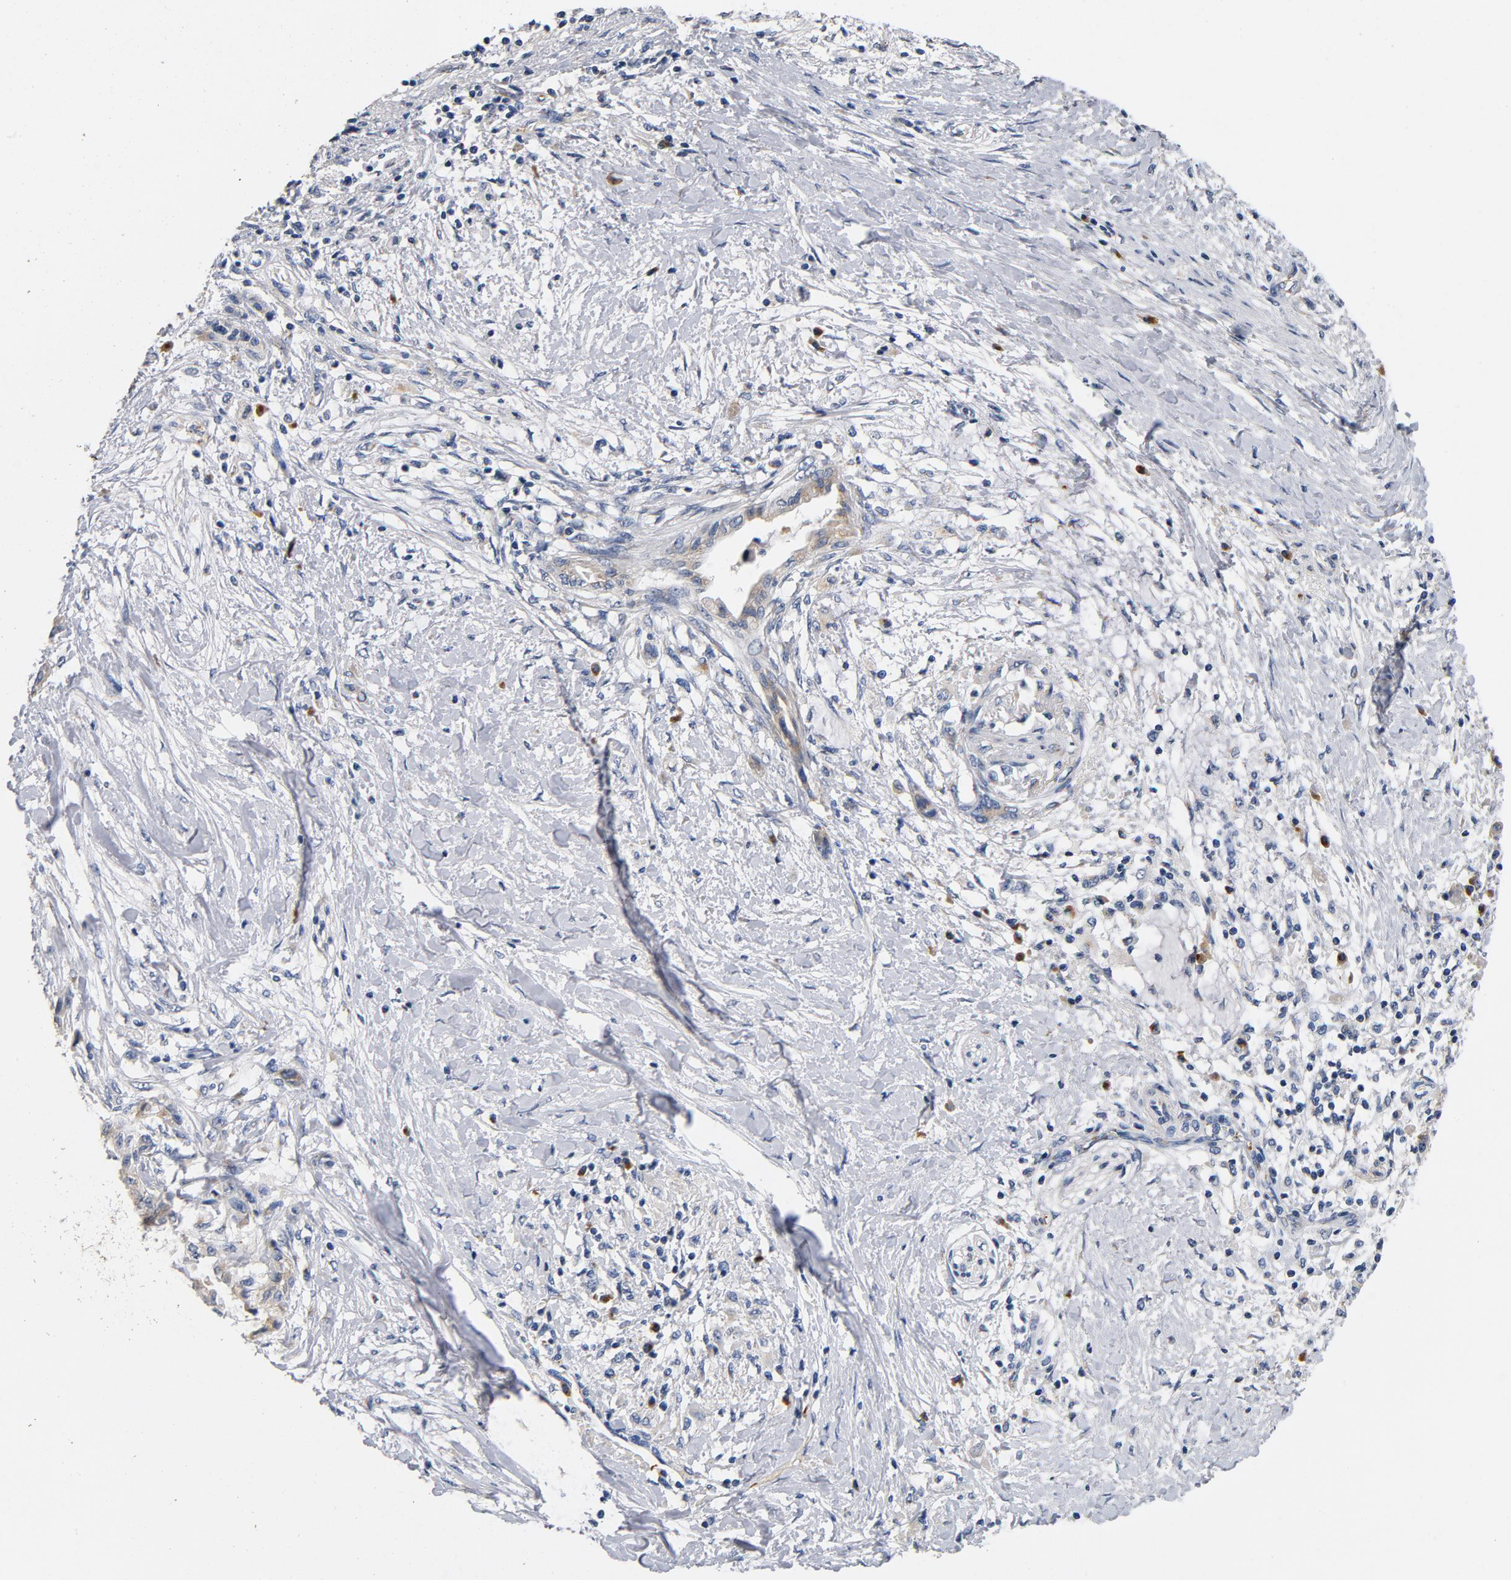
{"staining": {"intensity": "negative", "quantity": "none", "location": "none"}, "tissue": "pancreatic cancer", "cell_type": "Tumor cells", "image_type": "cancer", "snomed": [{"axis": "morphology", "description": "Adenocarcinoma, NOS"}, {"axis": "topography", "description": "Pancreas"}], "caption": "An IHC photomicrograph of adenocarcinoma (pancreatic) is shown. There is no staining in tumor cells of adenocarcinoma (pancreatic).", "gene": "LMAN2", "patient": {"sex": "female", "age": 64}}